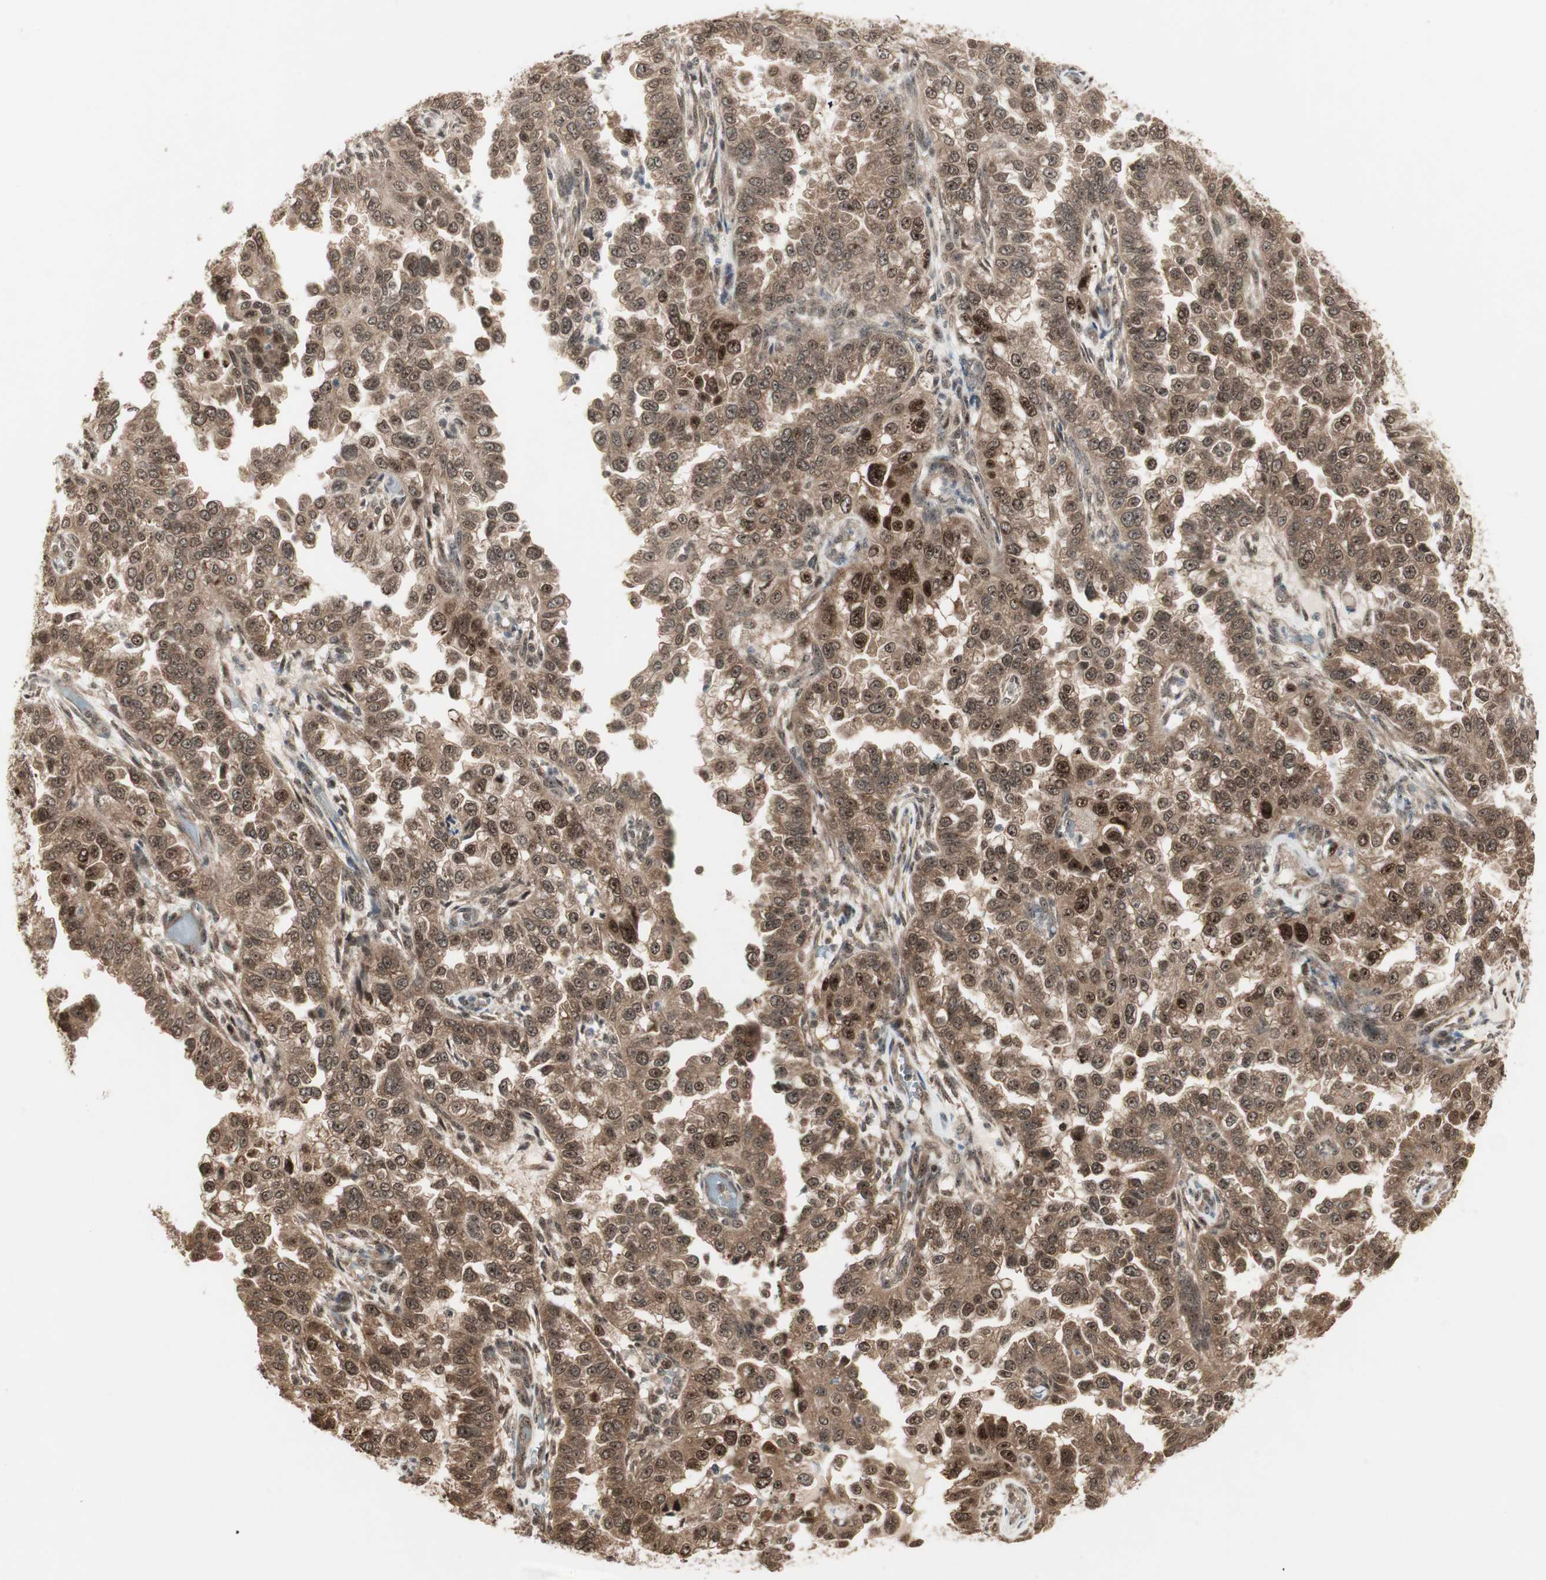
{"staining": {"intensity": "strong", "quantity": ">75%", "location": "cytoplasmic/membranous,nuclear"}, "tissue": "endometrial cancer", "cell_type": "Tumor cells", "image_type": "cancer", "snomed": [{"axis": "morphology", "description": "Adenocarcinoma, NOS"}, {"axis": "topography", "description": "Endometrium"}], "caption": "Endometrial cancer was stained to show a protein in brown. There is high levels of strong cytoplasmic/membranous and nuclear expression in approximately >75% of tumor cells.", "gene": "CSNK2B", "patient": {"sex": "female", "age": 85}}